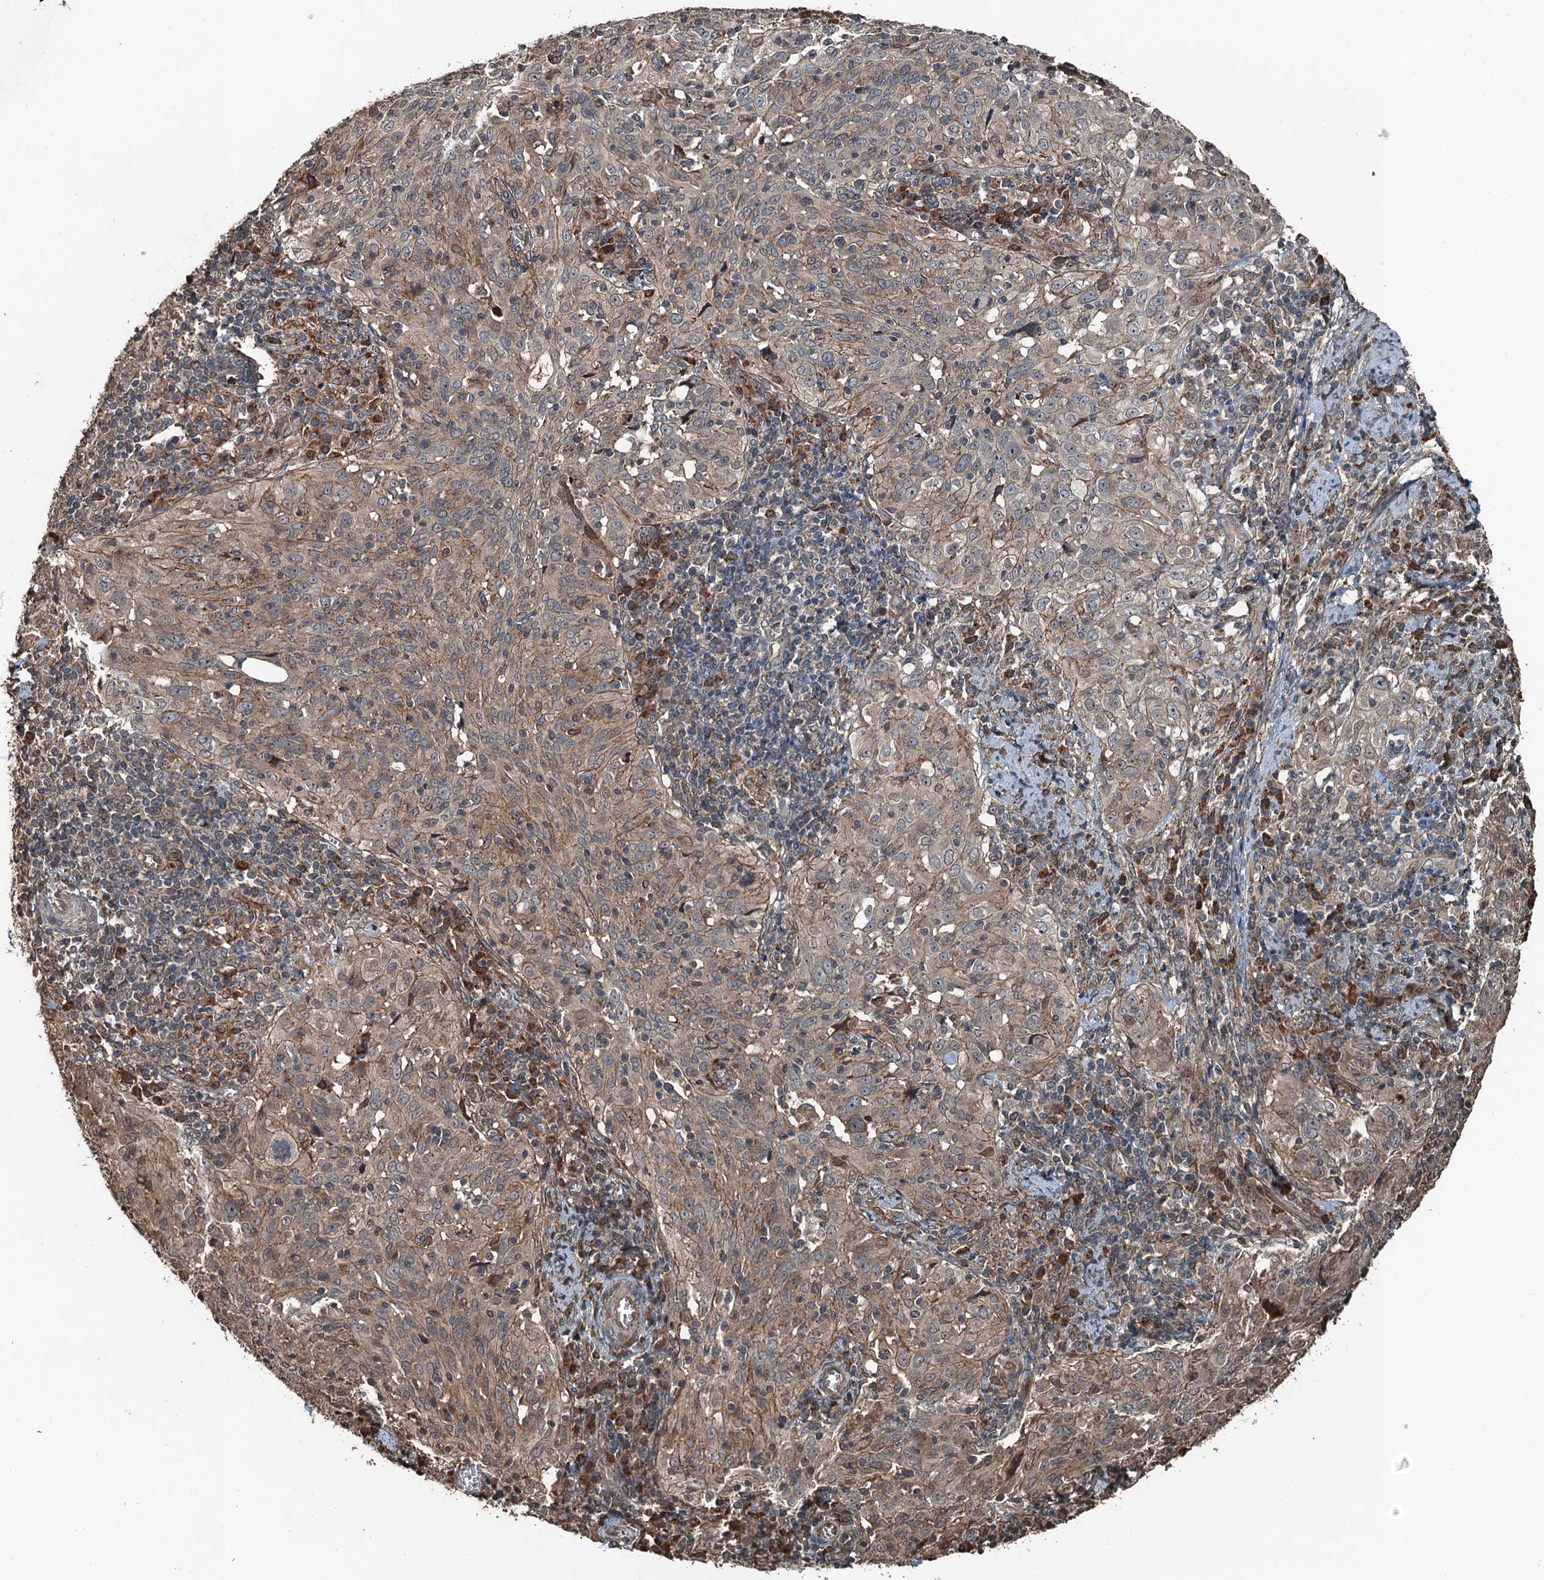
{"staining": {"intensity": "weak", "quantity": "<25%", "location": "cytoplasmic/membranous"}, "tissue": "cervical cancer", "cell_type": "Tumor cells", "image_type": "cancer", "snomed": [{"axis": "morphology", "description": "Normal tissue, NOS"}, {"axis": "morphology", "description": "Squamous cell carcinoma, NOS"}, {"axis": "topography", "description": "Cervix"}], "caption": "Tumor cells are negative for brown protein staining in cervical cancer (squamous cell carcinoma).", "gene": "TCTN1", "patient": {"sex": "female", "age": 31}}